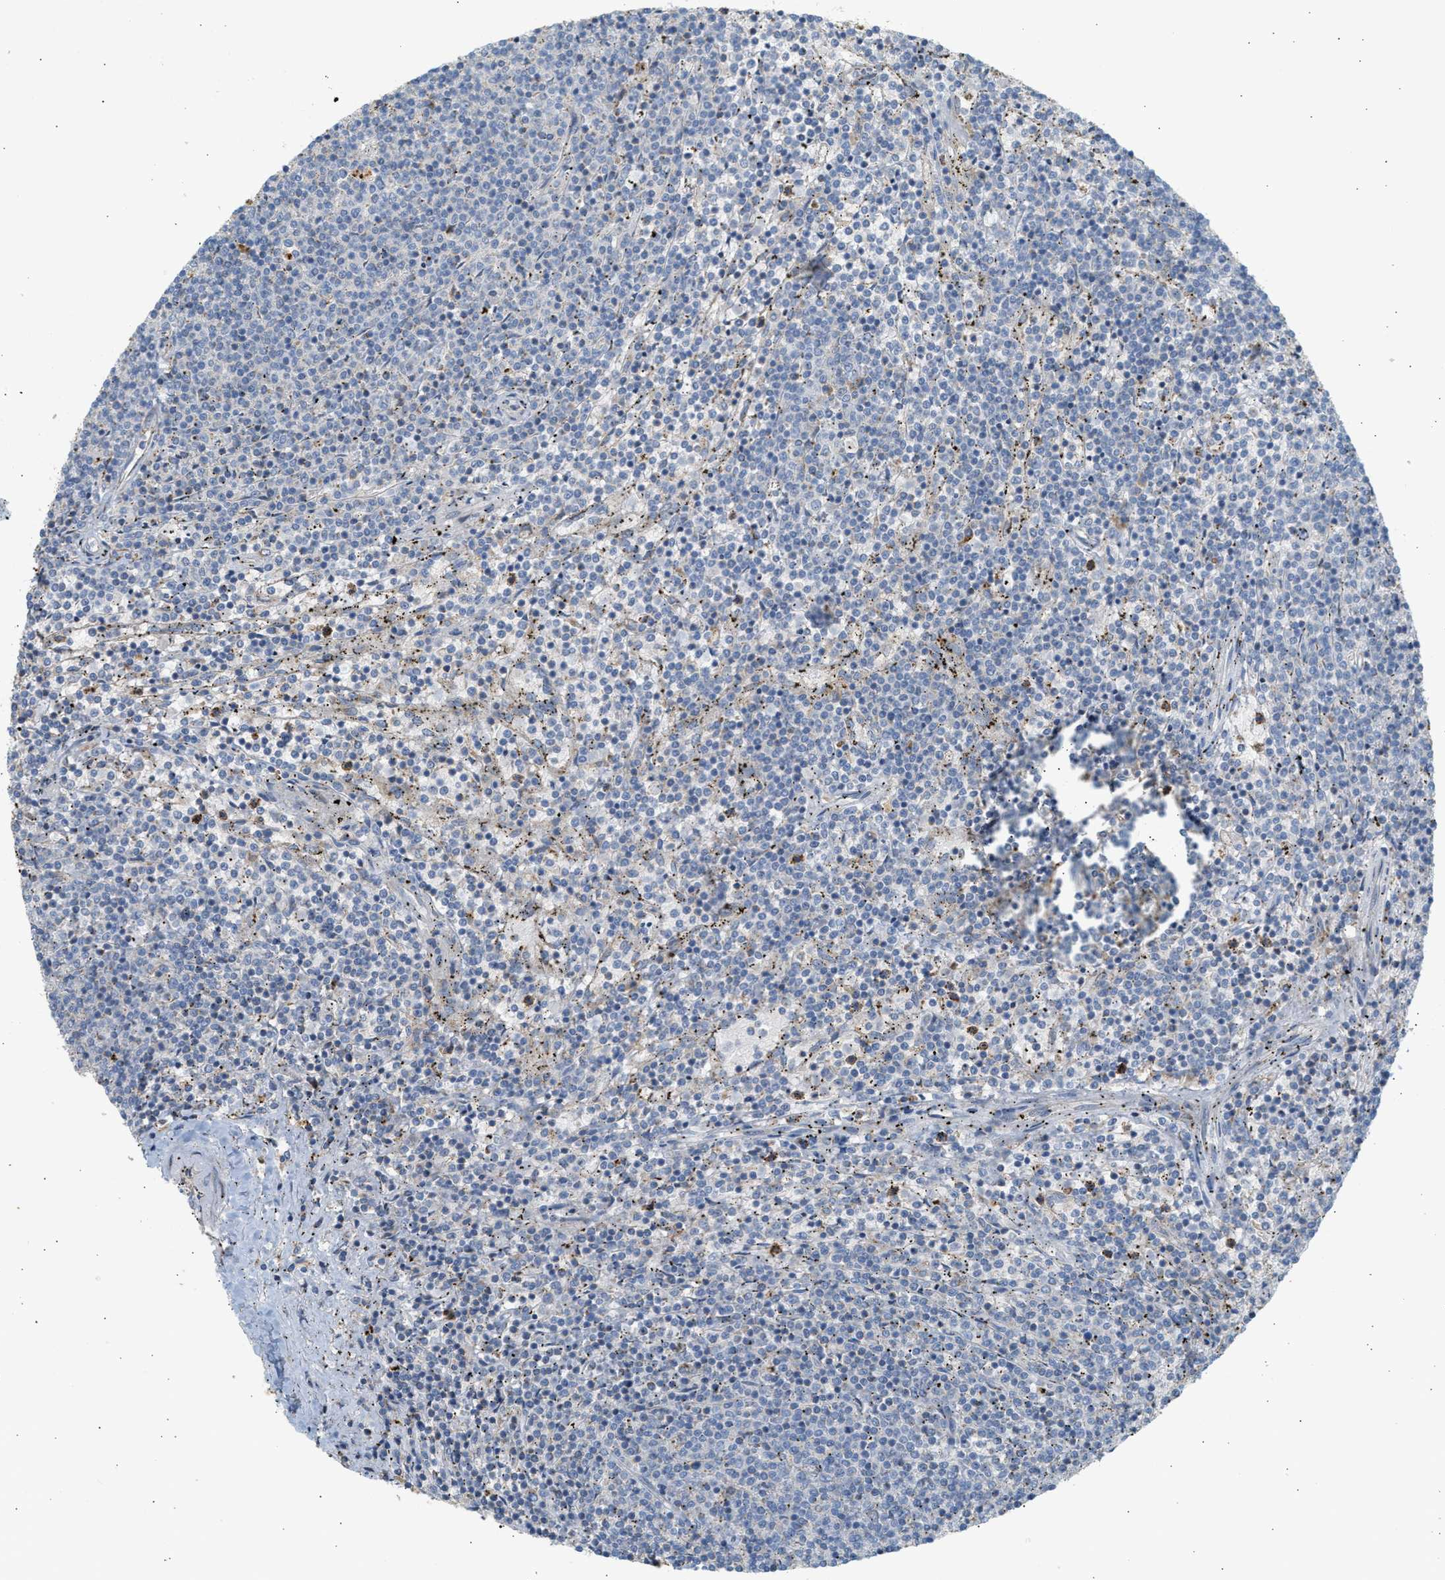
{"staining": {"intensity": "negative", "quantity": "none", "location": "none"}, "tissue": "lymphoma", "cell_type": "Tumor cells", "image_type": "cancer", "snomed": [{"axis": "morphology", "description": "Malignant lymphoma, non-Hodgkin's type, Low grade"}, {"axis": "topography", "description": "Spleen"}], "caption": "DAB immunohistochemical staining of human malignant lymphoma, non-Hodgkin's type (low-grade) demonstrates no significant expression in tumor cells. (Brightfield microscopy of DAB (3,3'-diaminobenzidine) immunohistochemistry at high magnification).", "gene": "ENTHD1", "patient": {"sex": "female", "age": 50}}